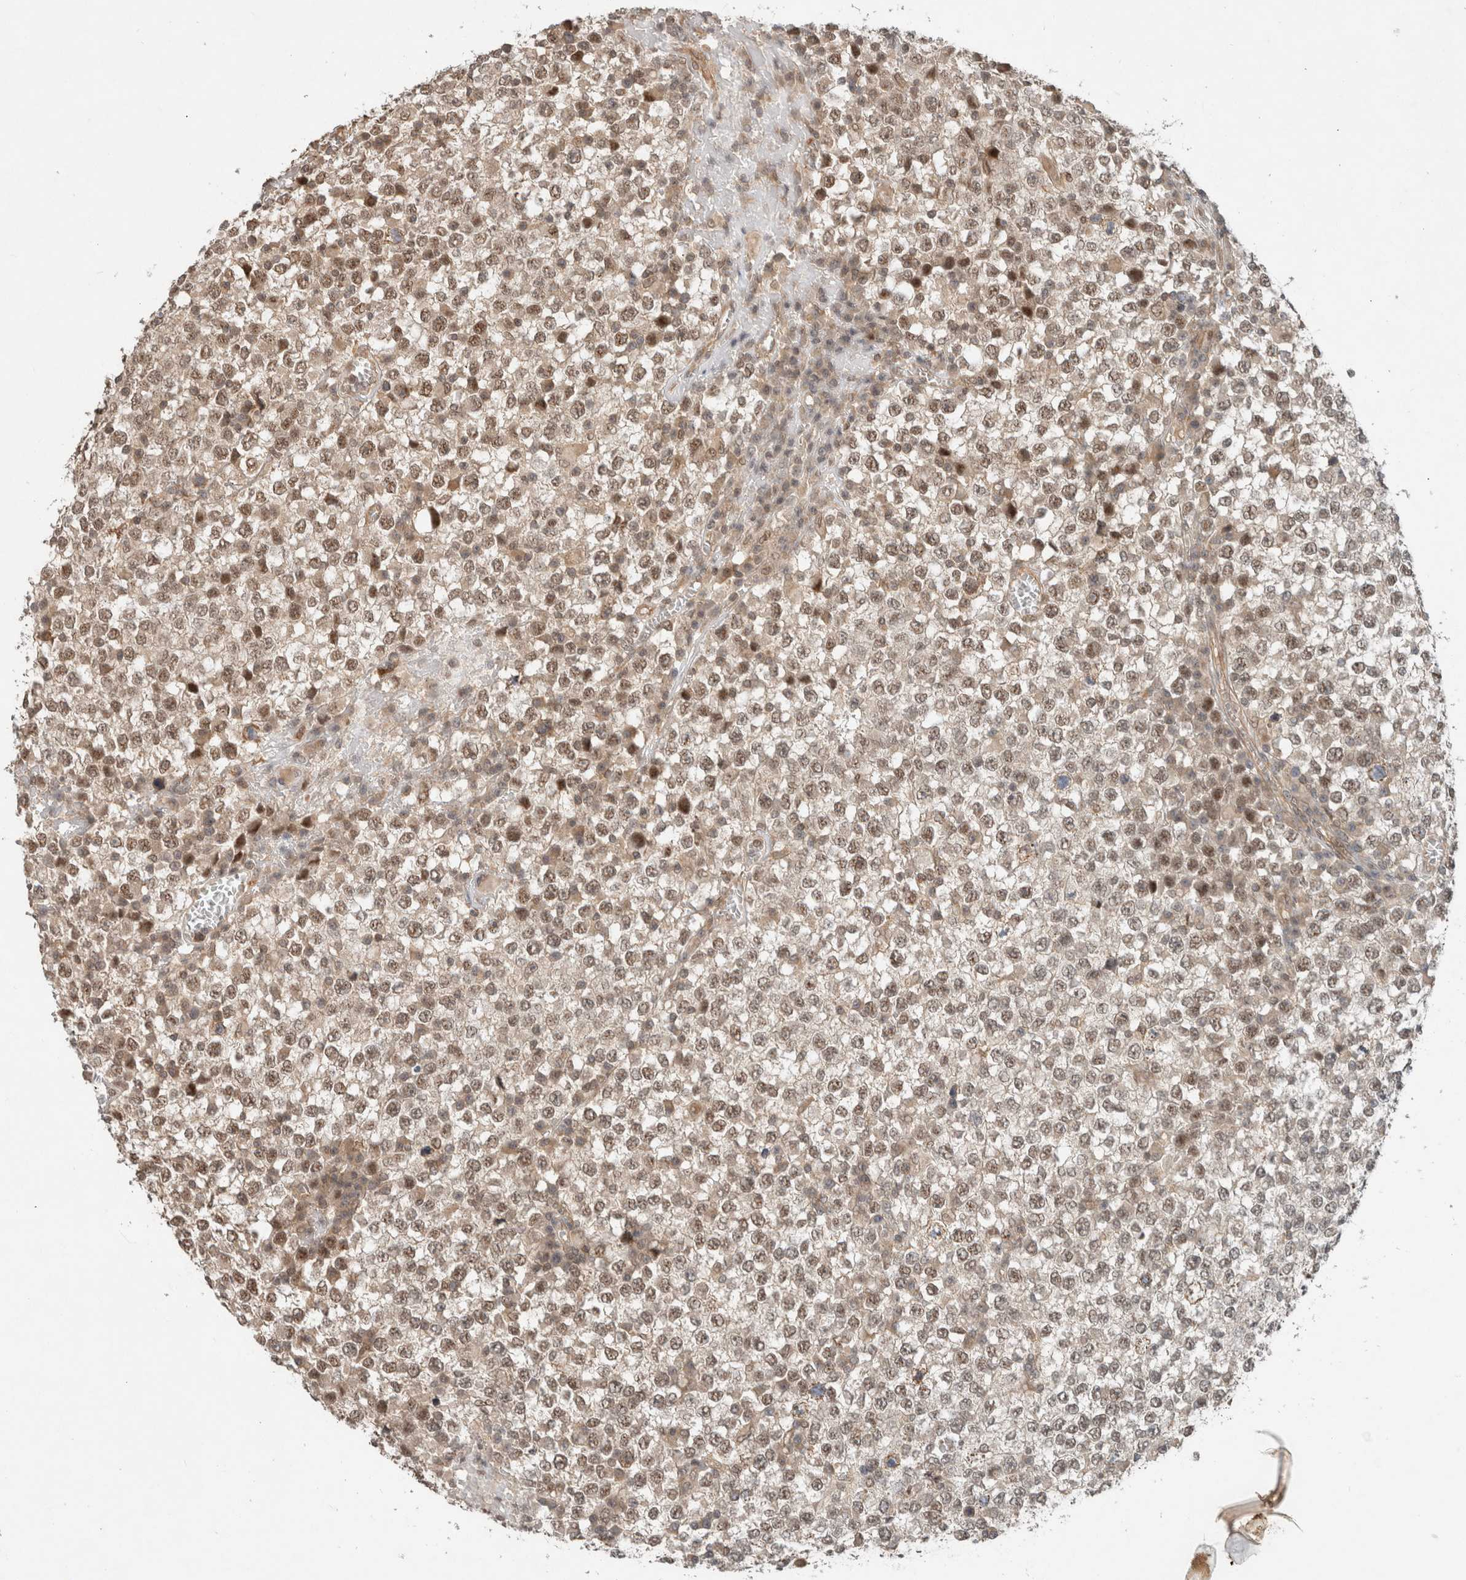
{"staining": {"intensity": "moderate", "quantity": ">75%", "location": "nuclear"}, "tissue": "testis cancer", "cell_type": "Tumor cells", "image_type": "cancer", "snomed": [{"axis": "morphology", "description": "Seminoma, NOS"}, {"axis": "topography", "description": "Testis"}], "caption": "Human testis cancer stained with a brown dye displays moderate nuclear positive staining in about >75% of tumor cells.", "gene": "CAAP1", "patient": {"sex": "male", "age": 65}}